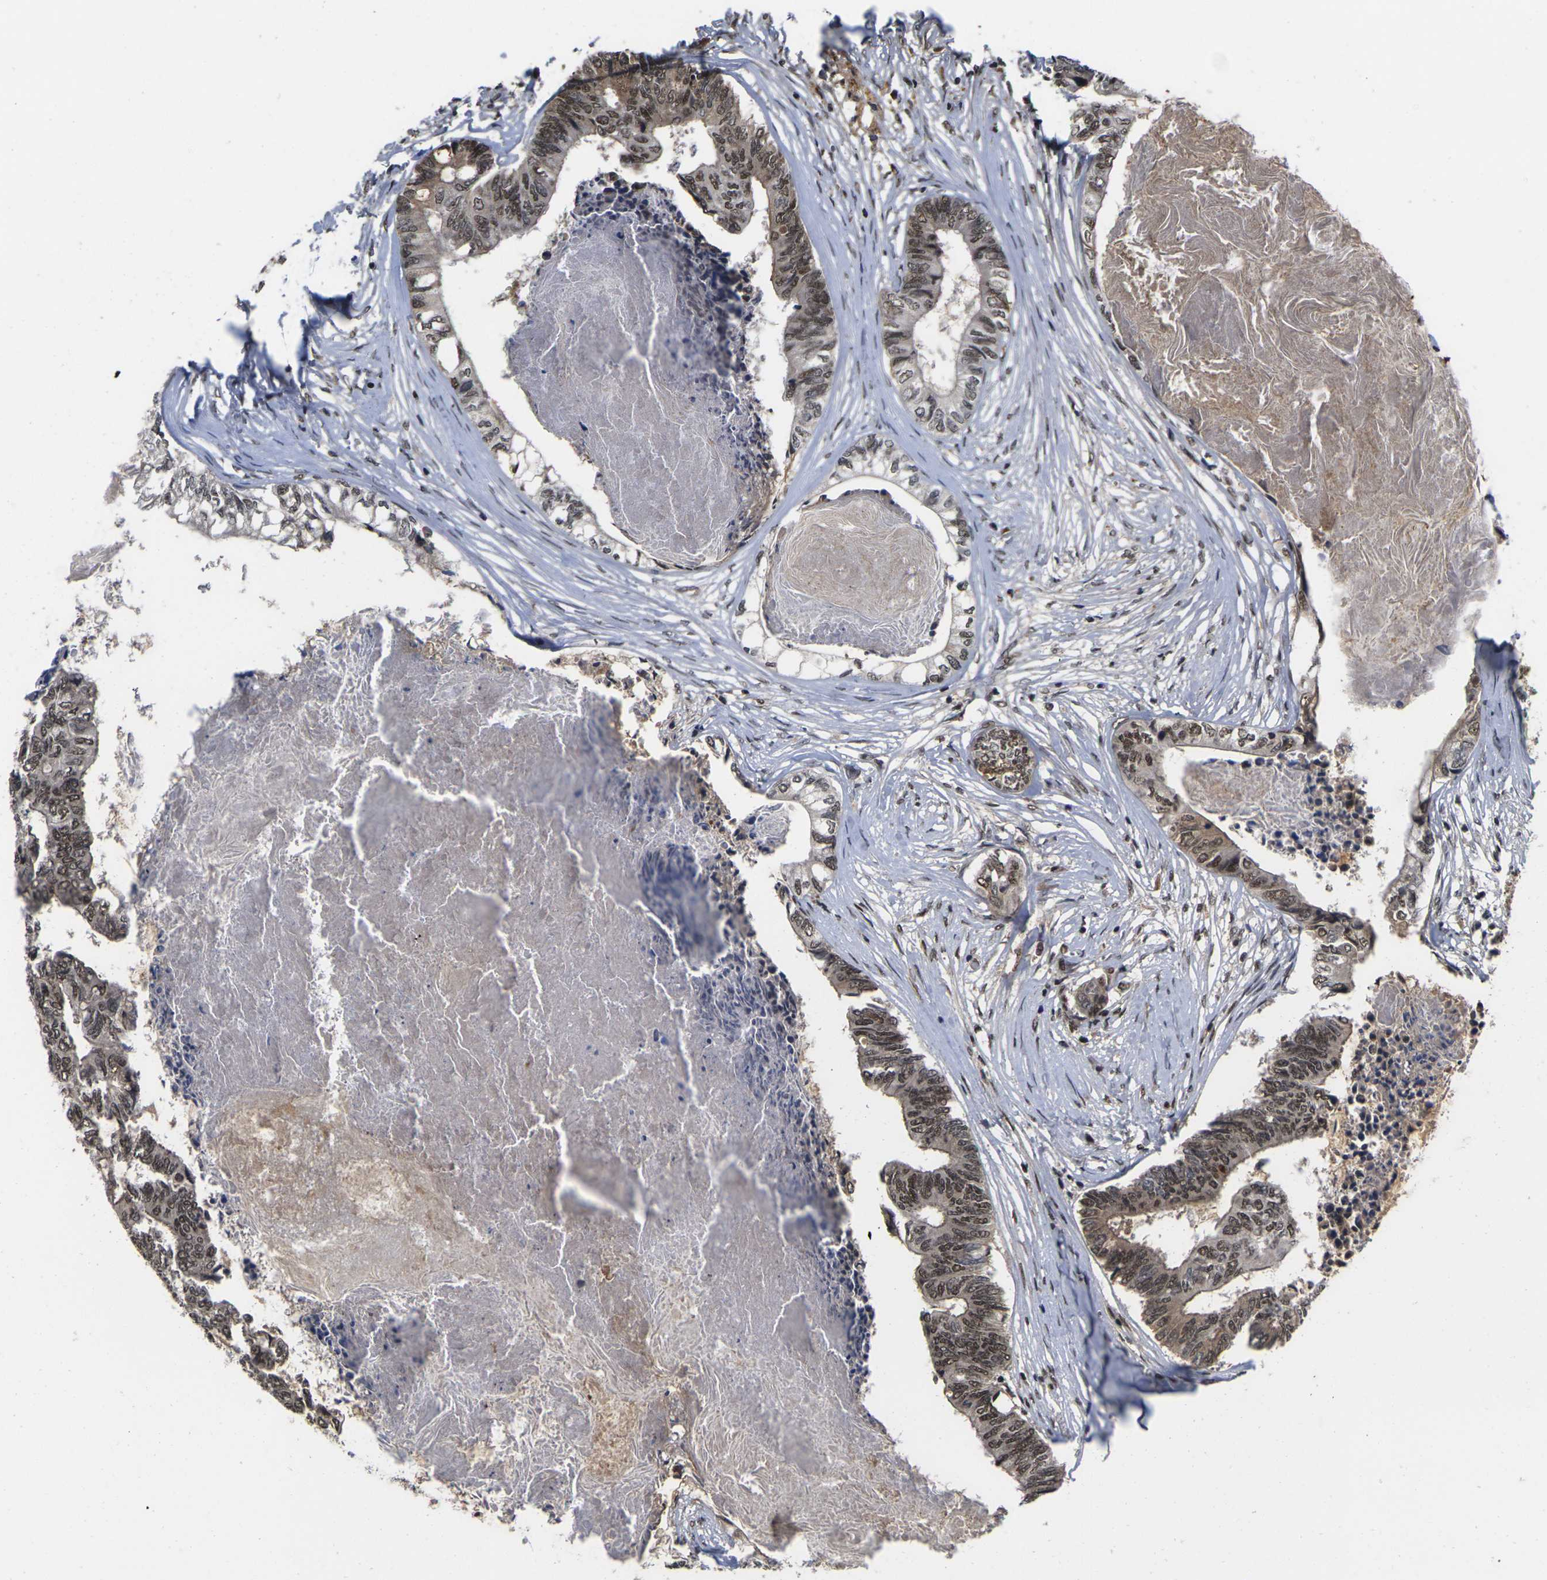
{"staining": {"intensity": "strong", "quantity": ">75%", "location": "cytoplasmic/membranous,nuclear"}, "tissue": "colorectal cancer", "cell_type": "Tumor cells", "image_type": "cancer", "snomed": [{"axis": "morphology", "description": "Adenocarcinoma, NOS"}, {"axis": "topography", "description": "Rectum"}], "caption": "DAB (3,3'-diaminobenzidine) immunohistochemical staining of colorectal cancer (adenocarcinoma) shows strong cytoplasmic/membranous and nuclear protein expression in about >75% of tumor cells.", "gene": "GTF2E1", "patient": {"sex": "male", "age": 63}}